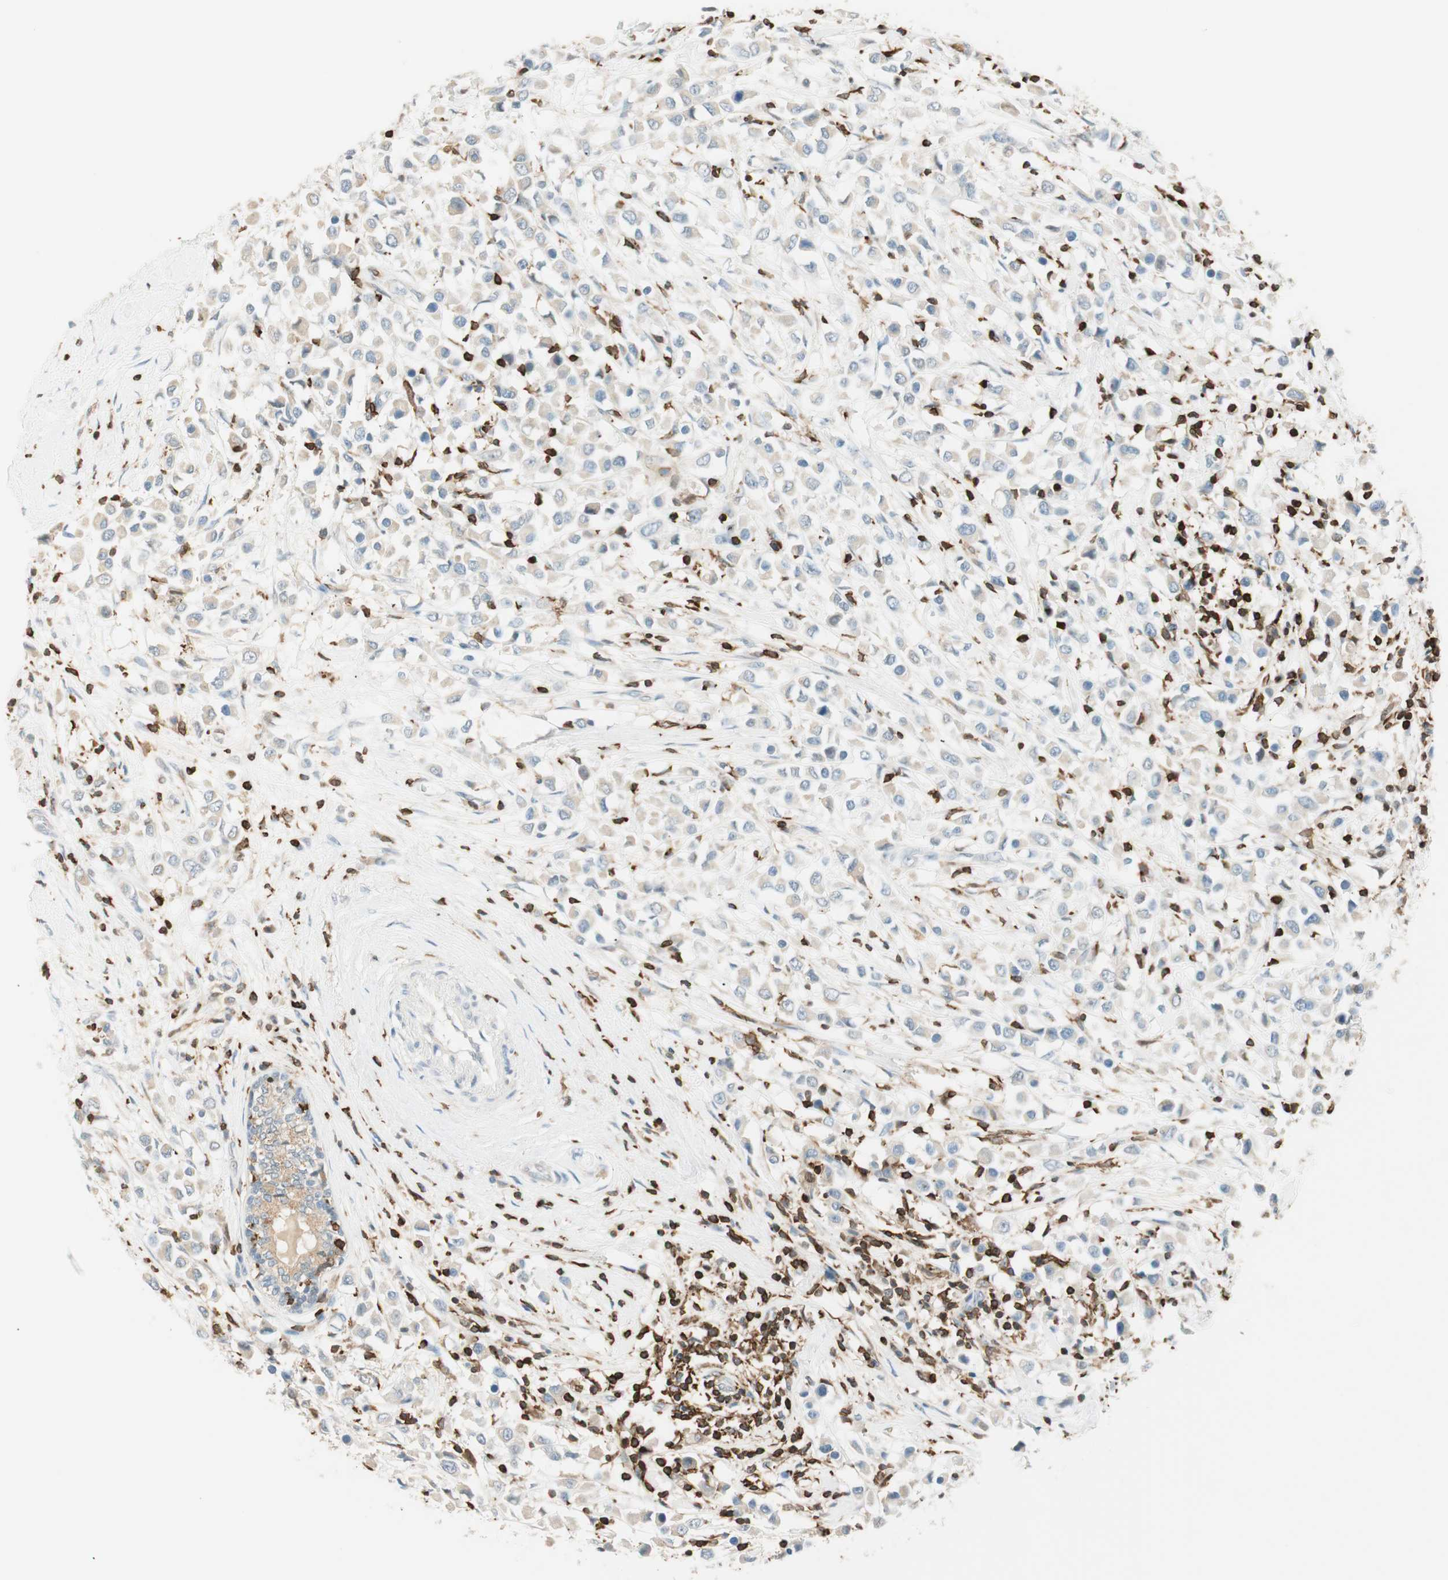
{"staining": {"intensity": "weak", "quantity": "25%-75%", "location": "cytoplasmic/membranous"}, "tissue": "breast cancer", "cell_type": "Tumor cells", "image_type": "cancer", "snomed": [{"axis": "morphology", "description": "Duct carcinoma"}, {"axis": "topography", "description": "Breast"}], "caption": "Brown immunohistochemical staining in intraductal carcinoma (breast) shows weak cytoplasmic/membranous expression in approximately 25%-75% of tumor cells.", "gene": "HPGD", "patient": {"sex": "female", "age": 61}}